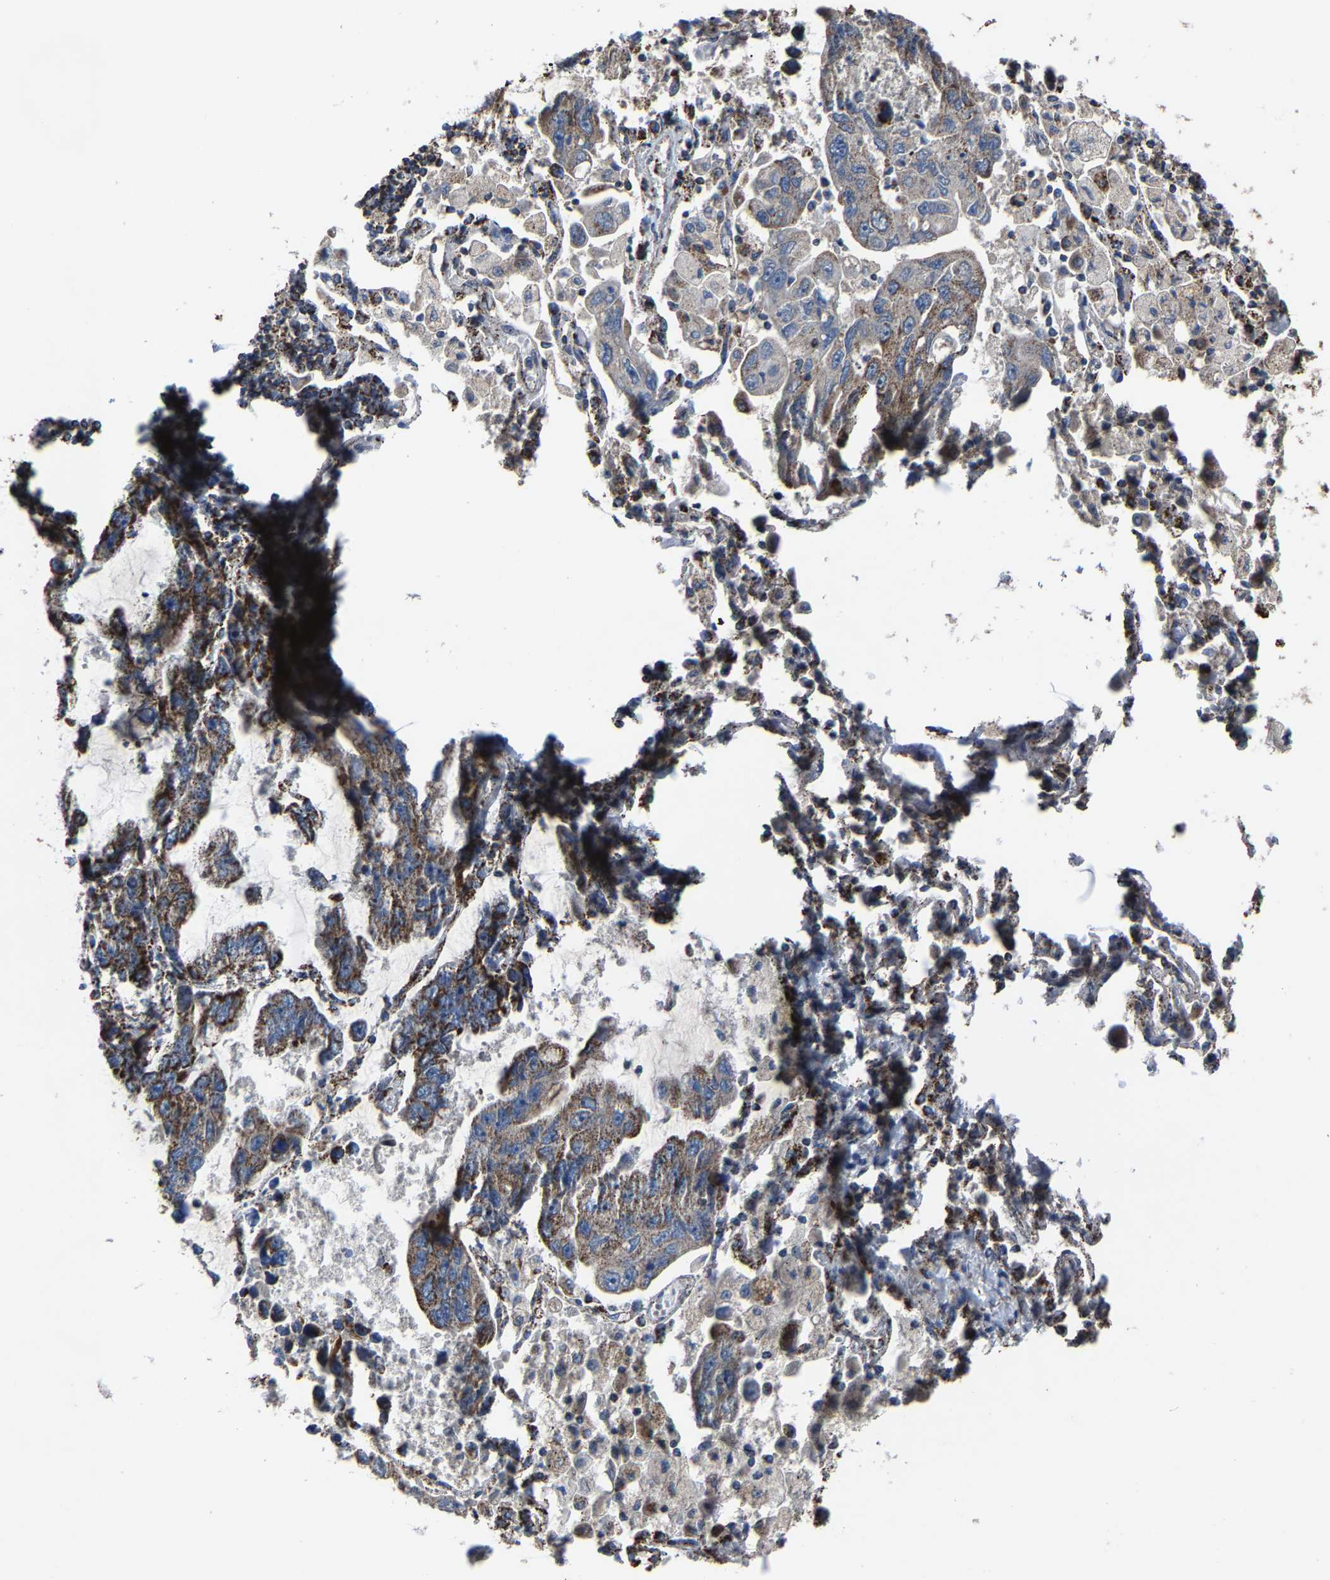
{"staining": {"intensity": "moderate", "quantity": ">75%", "location": "cytoplasmic/membranous"}, "tissue": "lung cancer", "cell_type": "Tumor cells", "image_type": "cancer", "snomed": [{"axis": "morphology", "description": "Adenocarcinoma, NOS"}, {"axis": "topography", "description": "Lung"}], "caption": "Brown immunohistochemical staining in human adenocarcinoma (lung) reveals moderate cytoplasmic/membranous staining in about >75% of tumor cells. (DAB (3,3'-diaminobenzidine) IHC, brown staining for protein, blue staining for nuclei).", "gene": "NDUFV3", "patient": {"sex": "male", "age": 64}}